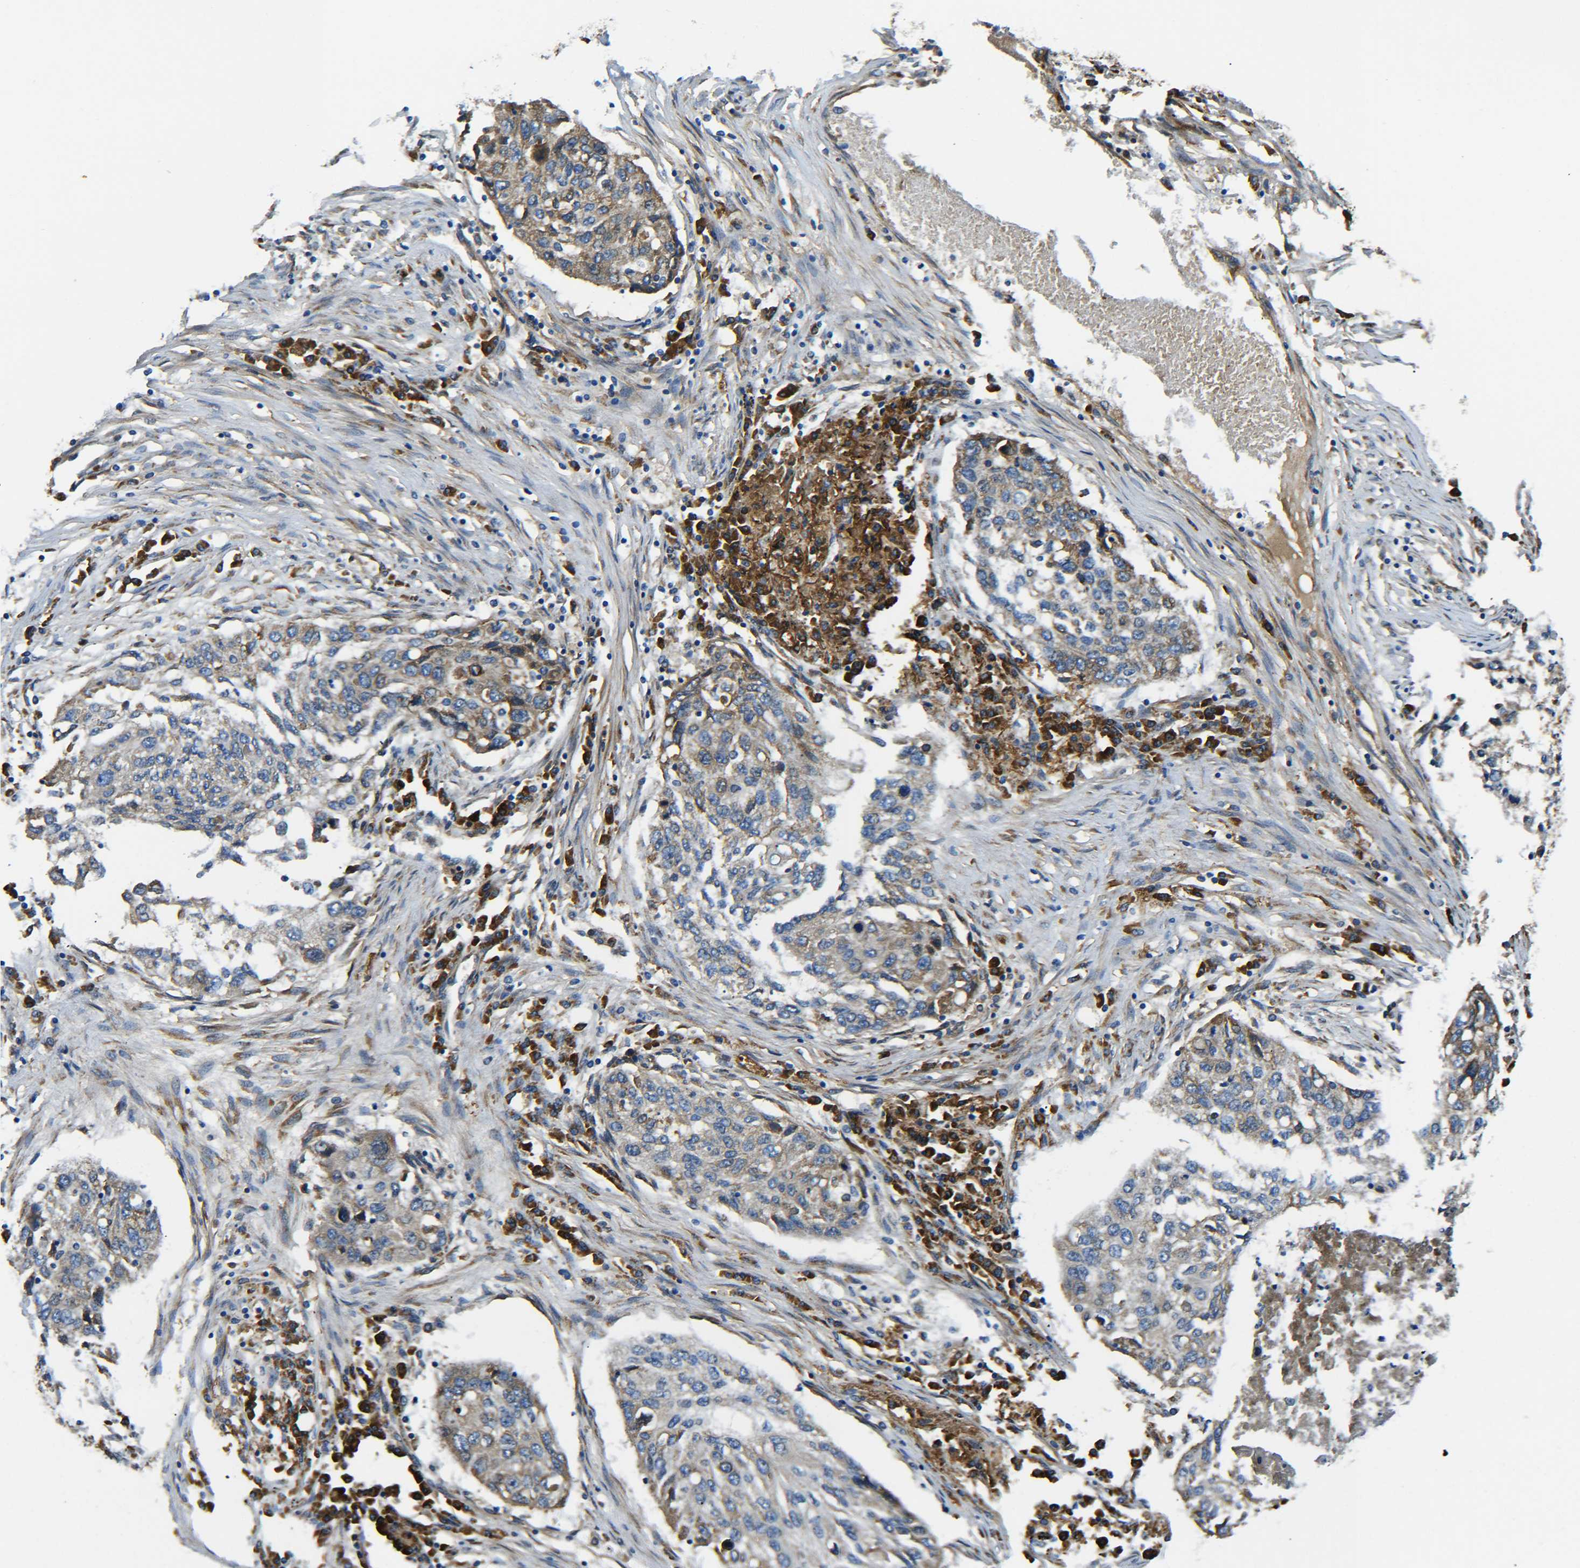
{"staining": {"intensity": "weak", "quantity": "<25%", "location": "cytoplasmic/membranous"}, "tissue": "lung cancer", "cell_type": "Tumor cells", "image_type": "cancer", "snomed": [{"axis": "morphology", "description": "Squamous cell carcinoma, NOS"}, {"axis": "topography", "description": "Lung"}], "caption": "Tumor cells are negative for brown protein staining in squamous cell carcinoma (lung). (DAB (3,3'-diaminobenzidine) immunohistochemistry visualized using brightfield microscopy, high magnification).", "gene": "PREB", "patient": {"sex": "female", "age": 63}}